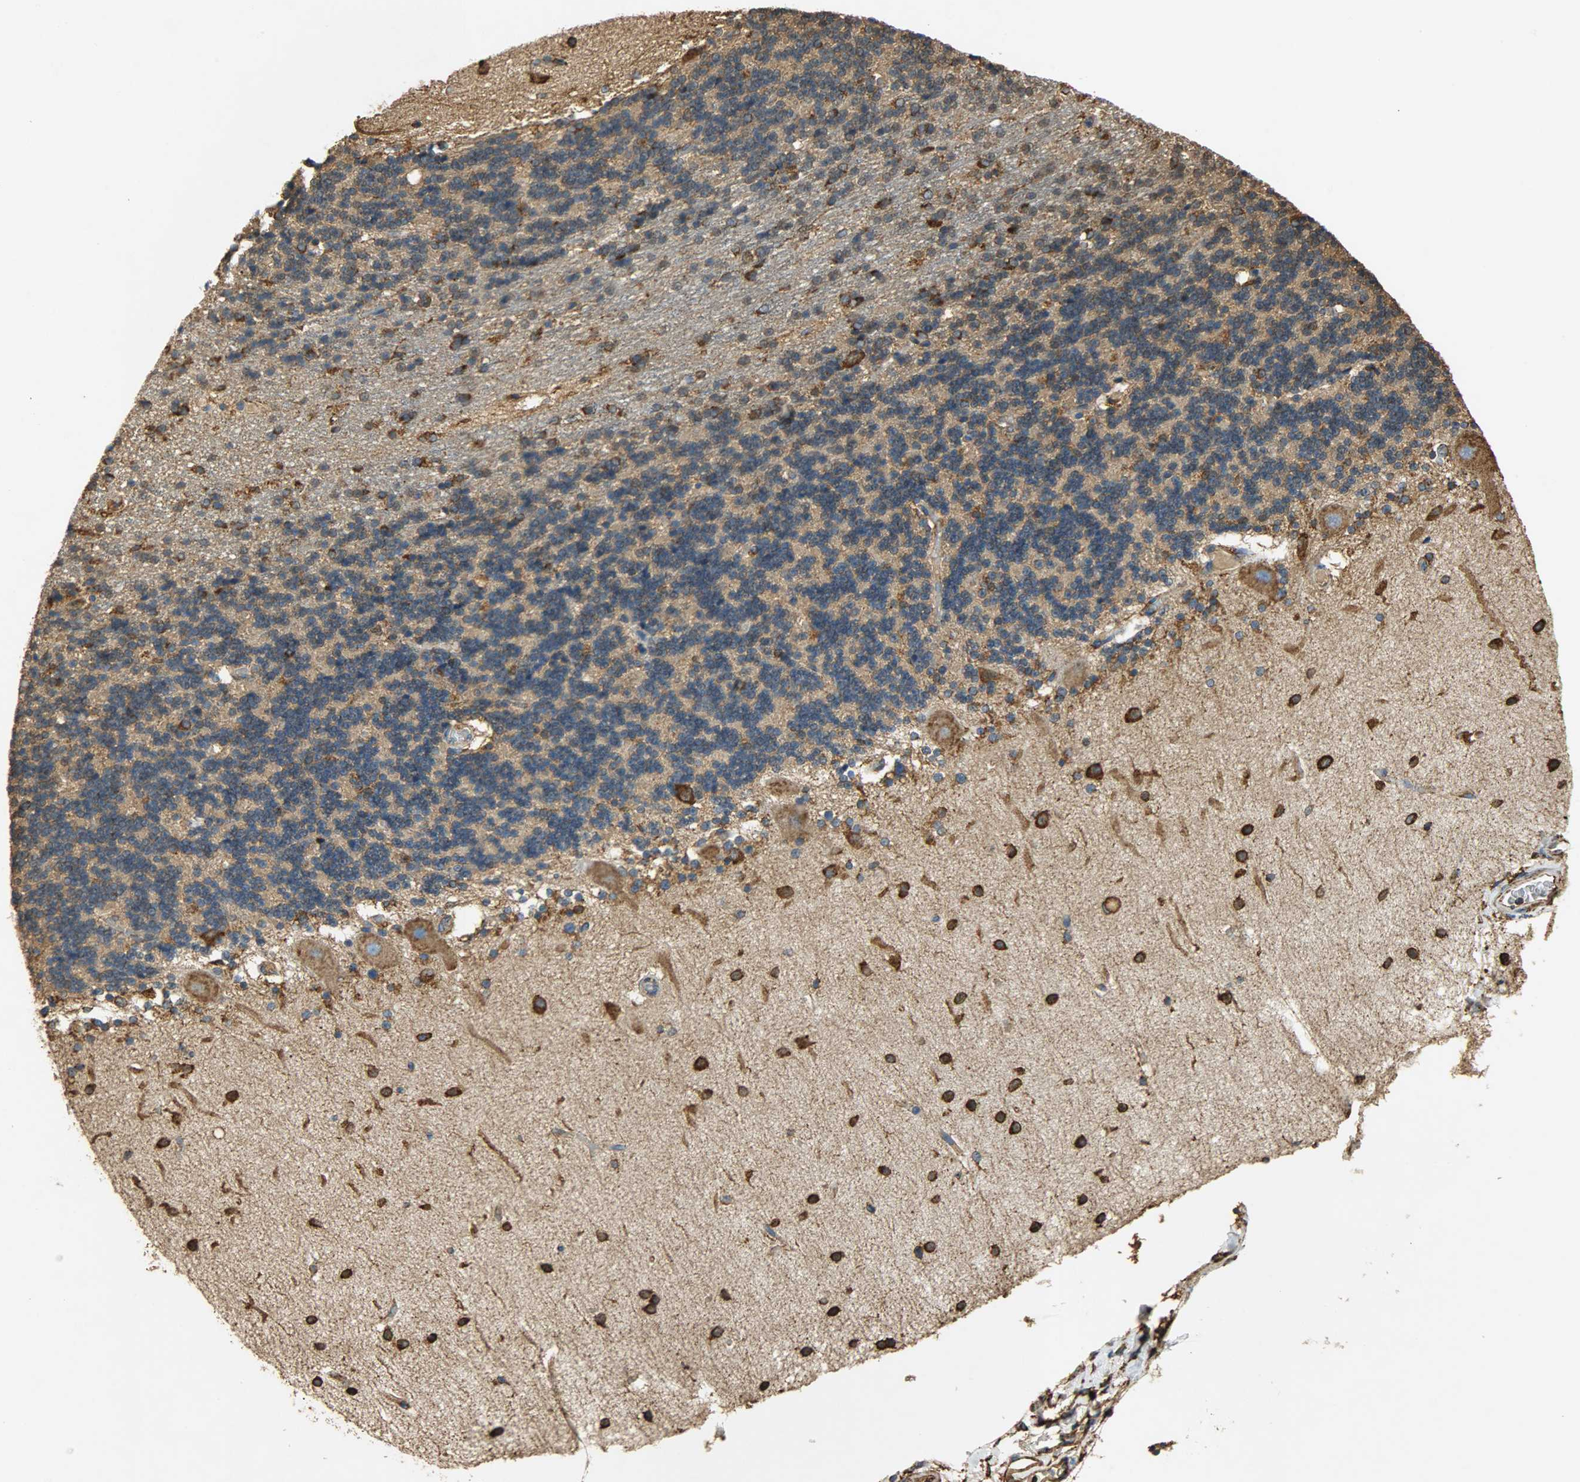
{"staining": {"intensity": "moderate", "quantity": "<25%", "location": "cytoplasmic/membranous"}, "tissue": "cerebellum", "cell_type": "Cells in granular layer", "image_type": "normal", "snomed": [{"axis": "morphology", "description": "Normal tissue, NOS"}, {"axis": "topography", "description": "Cerebellum"}], "caption": "Protein staining of normal cerebellum exhibits moderate cytoplasmic/membranous staining in approximately <25% of cells in granular layer.", "gene": "HSP90B1", "patient": {"sex": "female", "age": 54}}